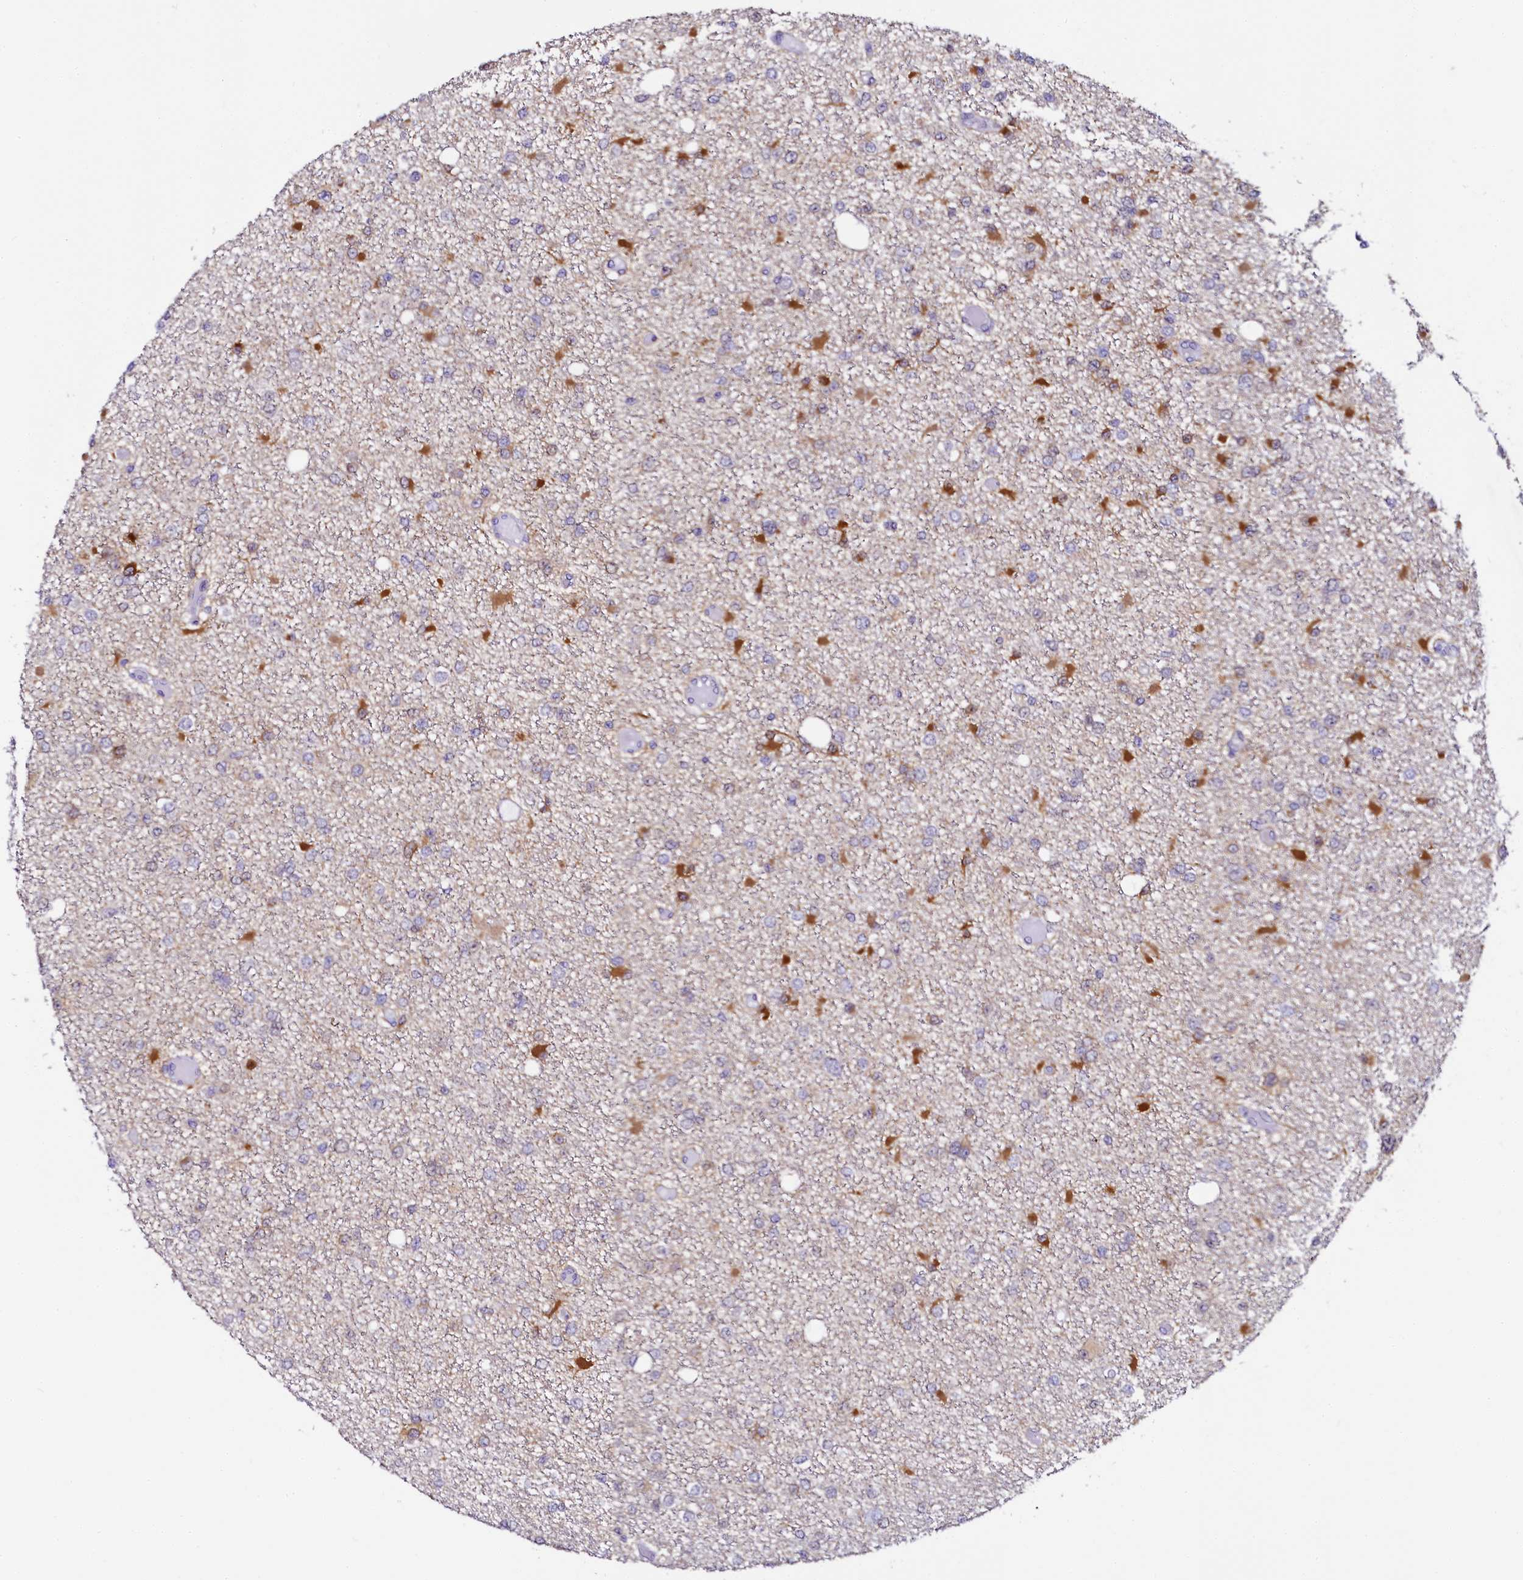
{"staining": {"intensity": "moderate", "quantity": "<25%", "location": "cytoplasmic/membranous"}, "tissue": "glioma", "cell_type": "Tumor cells", "image_type": "cancer", "snomed": [{"axis": "morphology", "description": "Glioma, malignant, Low grade"}, {"axis": "topography", "description": "Brain"}], "caption": "Glioma stained for a protein (brown) shows moderate cytoplasmic/membranous positive expression in approximately <25% of tumor cells.", "gene": "SORD", "patient": {"sex": "female", "age": 22}}